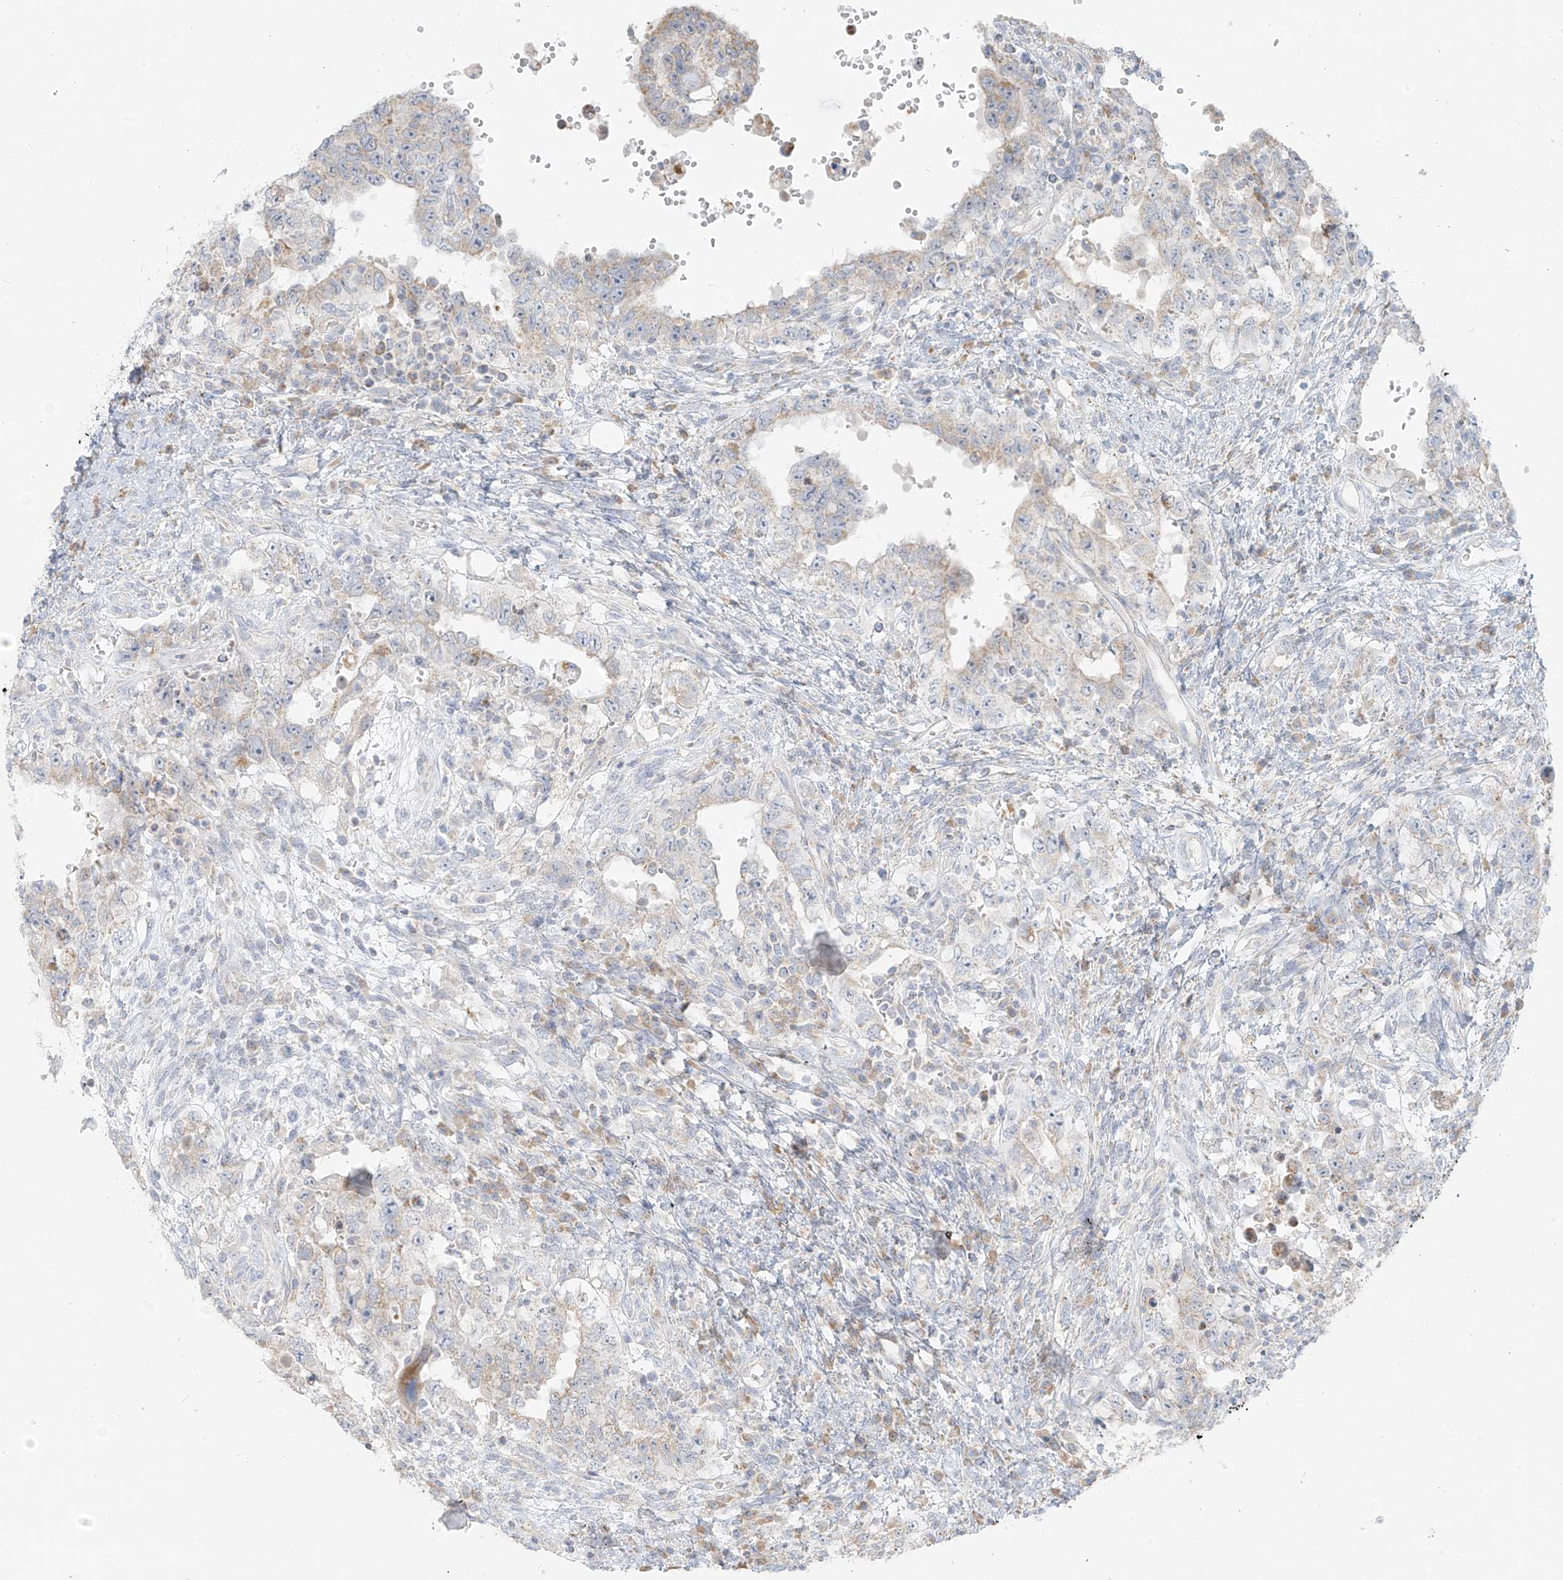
{"staining": {"intensity": "negative", "quantity": "none", "location": "none"}, "tissue": "testis cancer", "cell_type": "Tumor cells", "image_type": "cancer", "snomed": [{"axis": "morphology", "description": "Carcinoma, Embryonal, NOS"}, {"axis": "topography", "description": "Testis"}], "caption": "DAB (3,3'-diaminobenzidine) immunohistochemical staining of human testis embryonal carcinoma displays no significant staining in tumor cells.", "gene": "UST", "patient": {"sex": "male", "age": 26}}